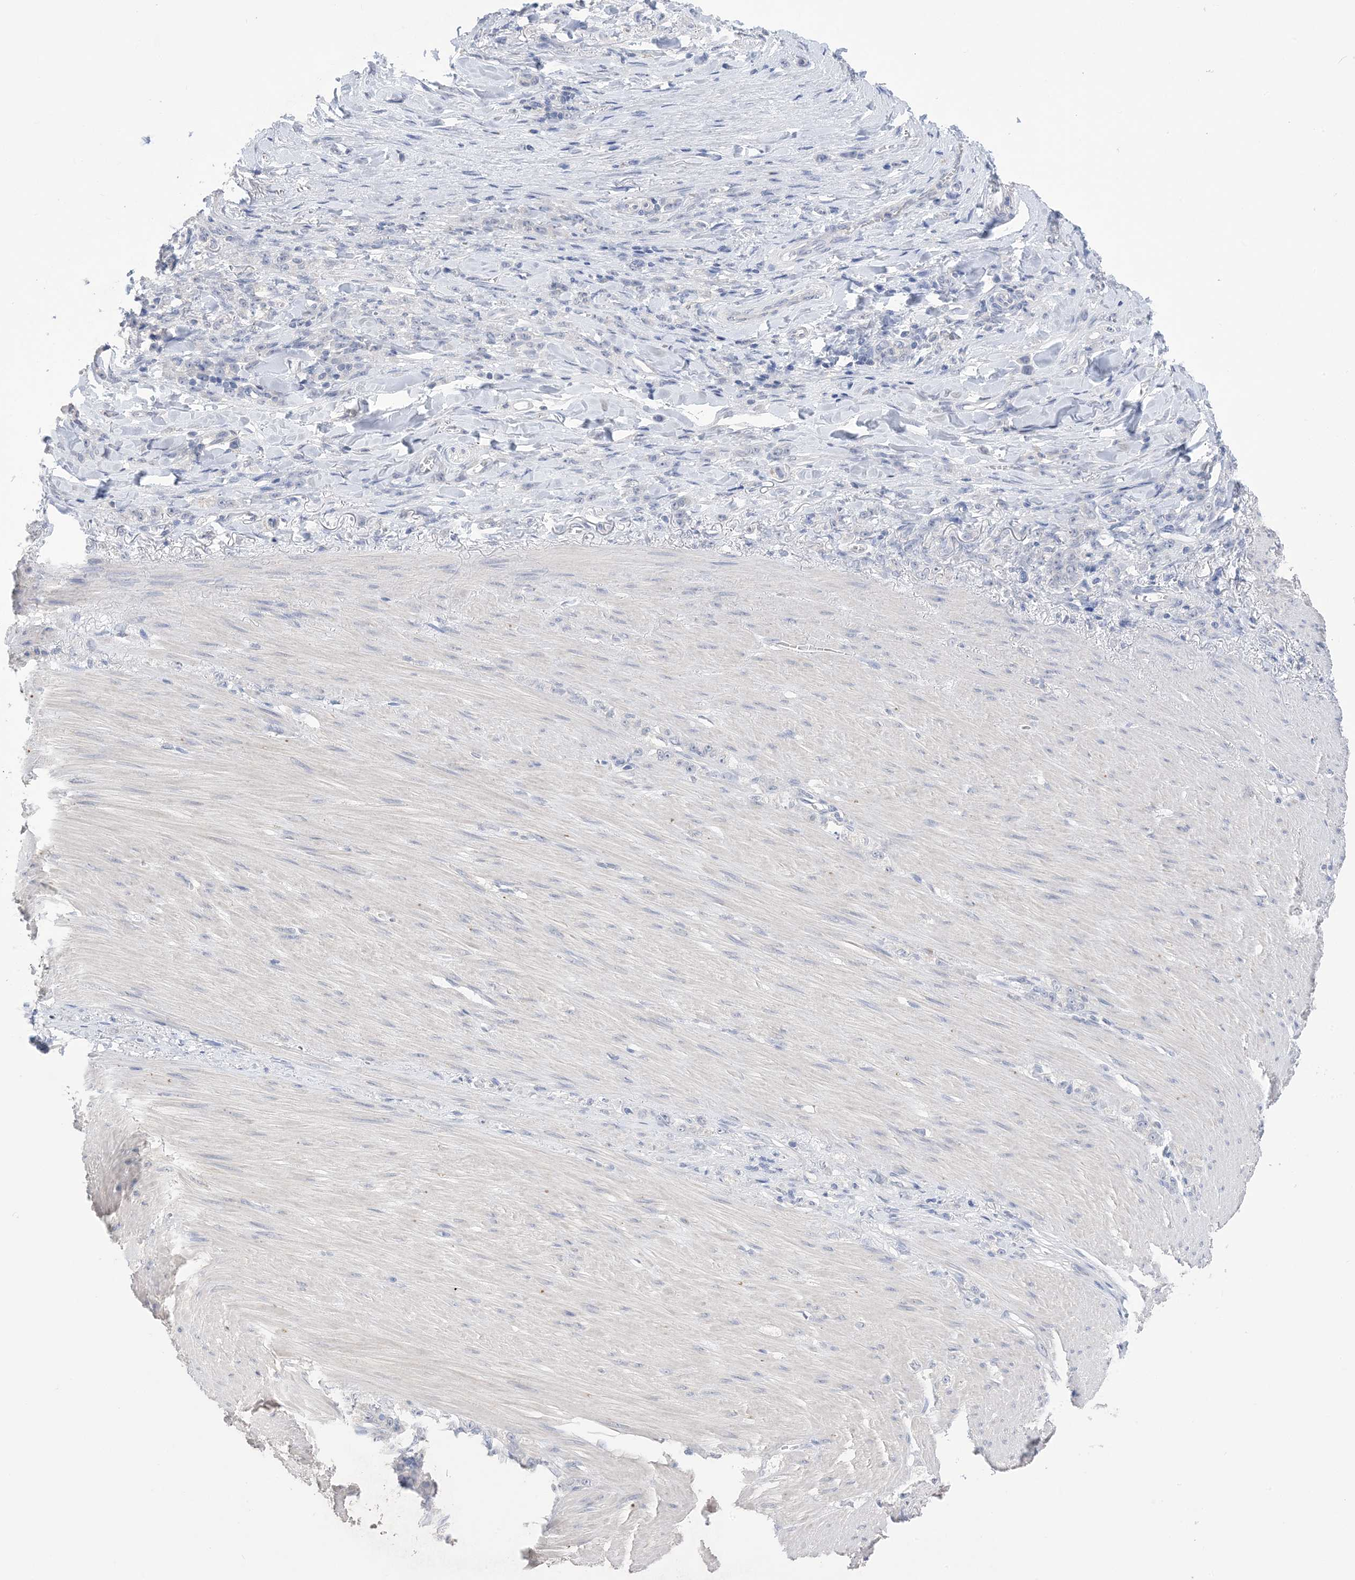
{"staining": {"intensity": "negative", "quantity": "none", "location": "none"}, "tissue": "stomach cancer", "cell_type": "Tumor cells", "image_type": "cancer", "snomed": [{"axis": "morphology", "description": "Normal tissue, NOS"}, {"axis": "morphology", "description": "Adenocarcinoma, NOS"}, {"axis": "topography", "description": "Stomach"}], "caption": "Adenocarcinoma (stomach) stained for a protein using IHC demonstrates no positivity tumor cells.", "gene": "DSC3", "patient": {"sex": "male", "age": 82}}